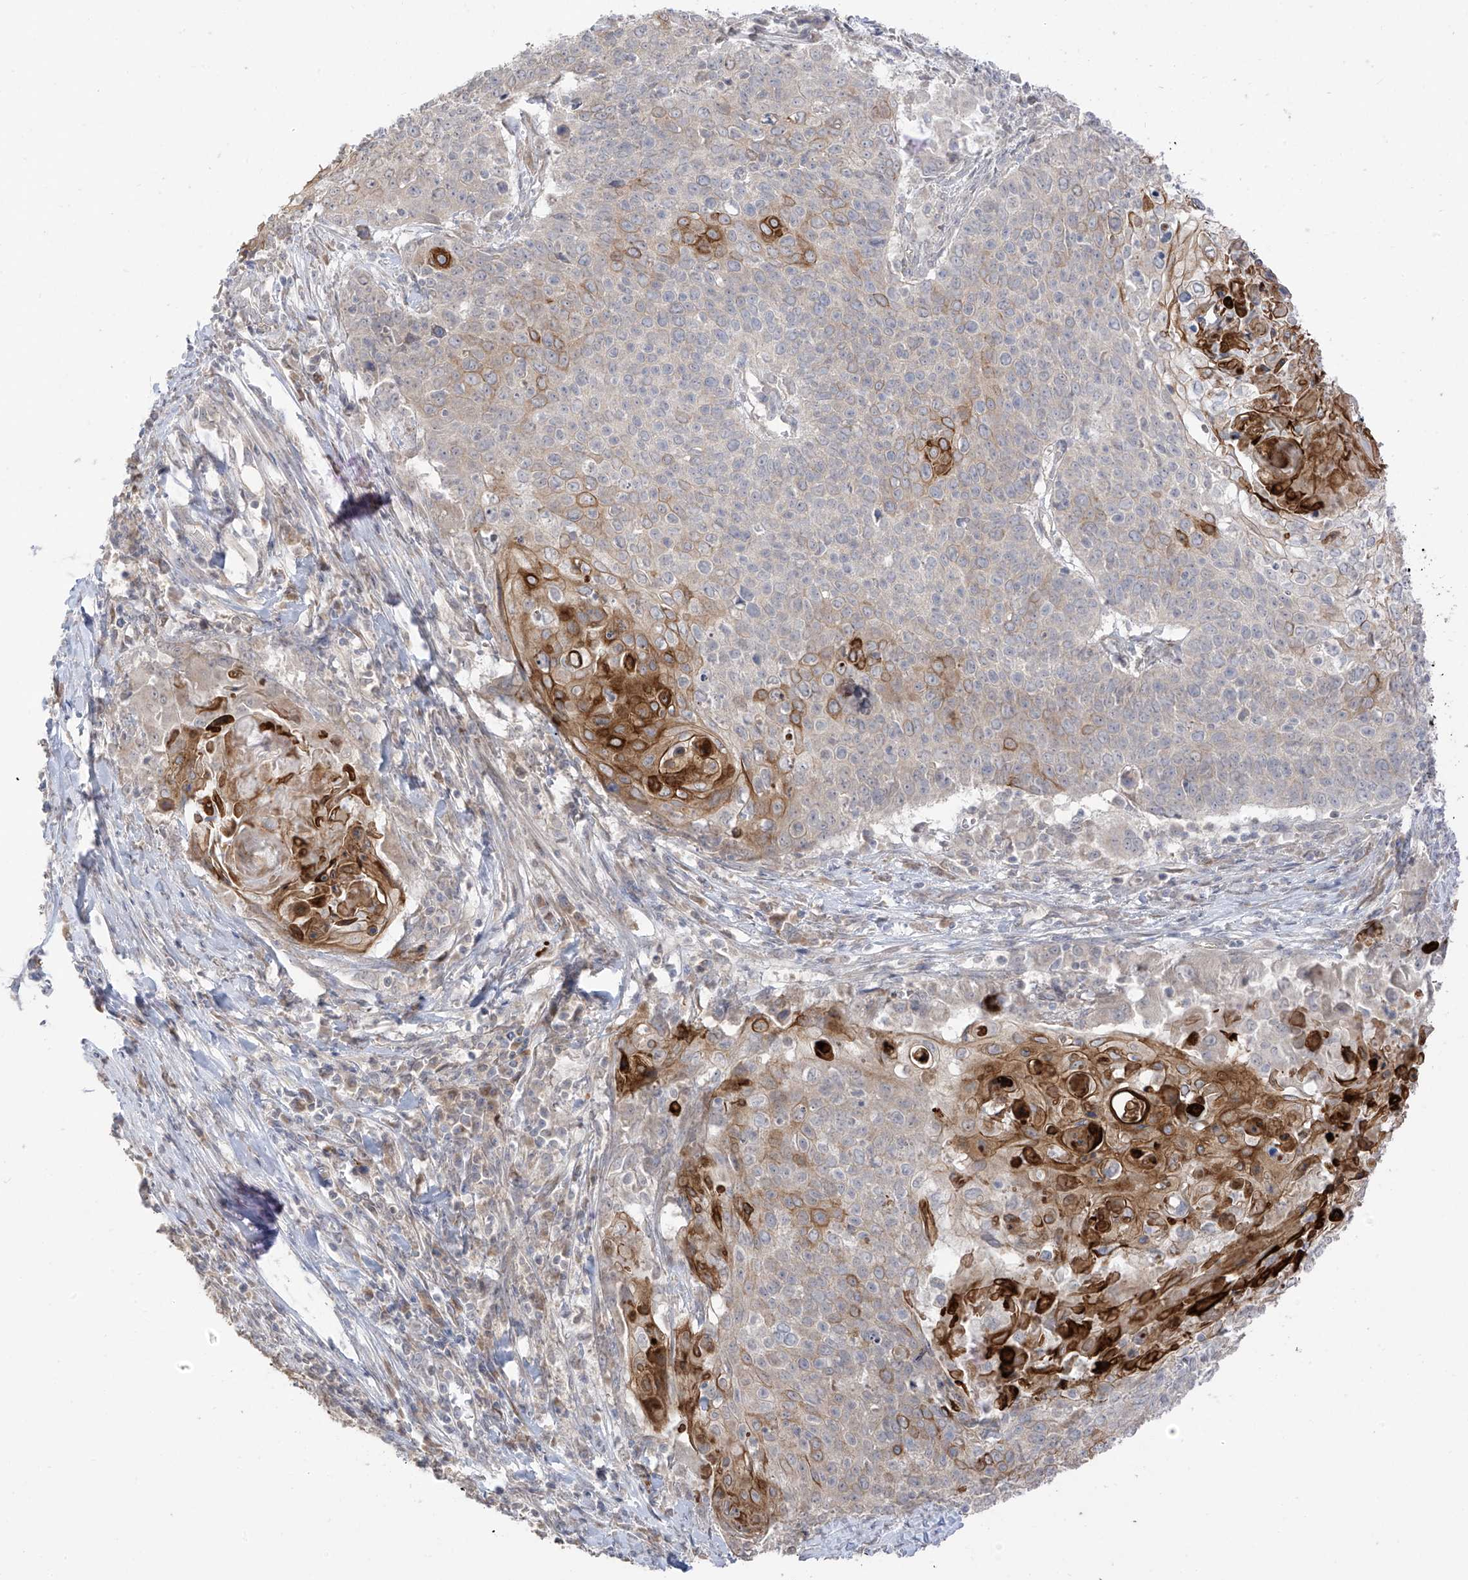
{"staining": {"intensity": "strong", "quantity": "<25%", "location": "cytoplasmic/membranous"}, "tissue": "cervical cancer", "cell_type": "Tumor cells", "image_type": "cancer", "snomed": [{"axis": "morphology", "description": "Squamous cell carcinoma, NOS"}, {"axis": "topography", "description": "Cervix"}], "caption": "A brown stain highlights strong cytoplasmic/membranous positivity of a protein in human cervical squamous cell carcinoma tumor cells.", "gene": "NALCN", "patient": {"sex": "female", "age": 39}}